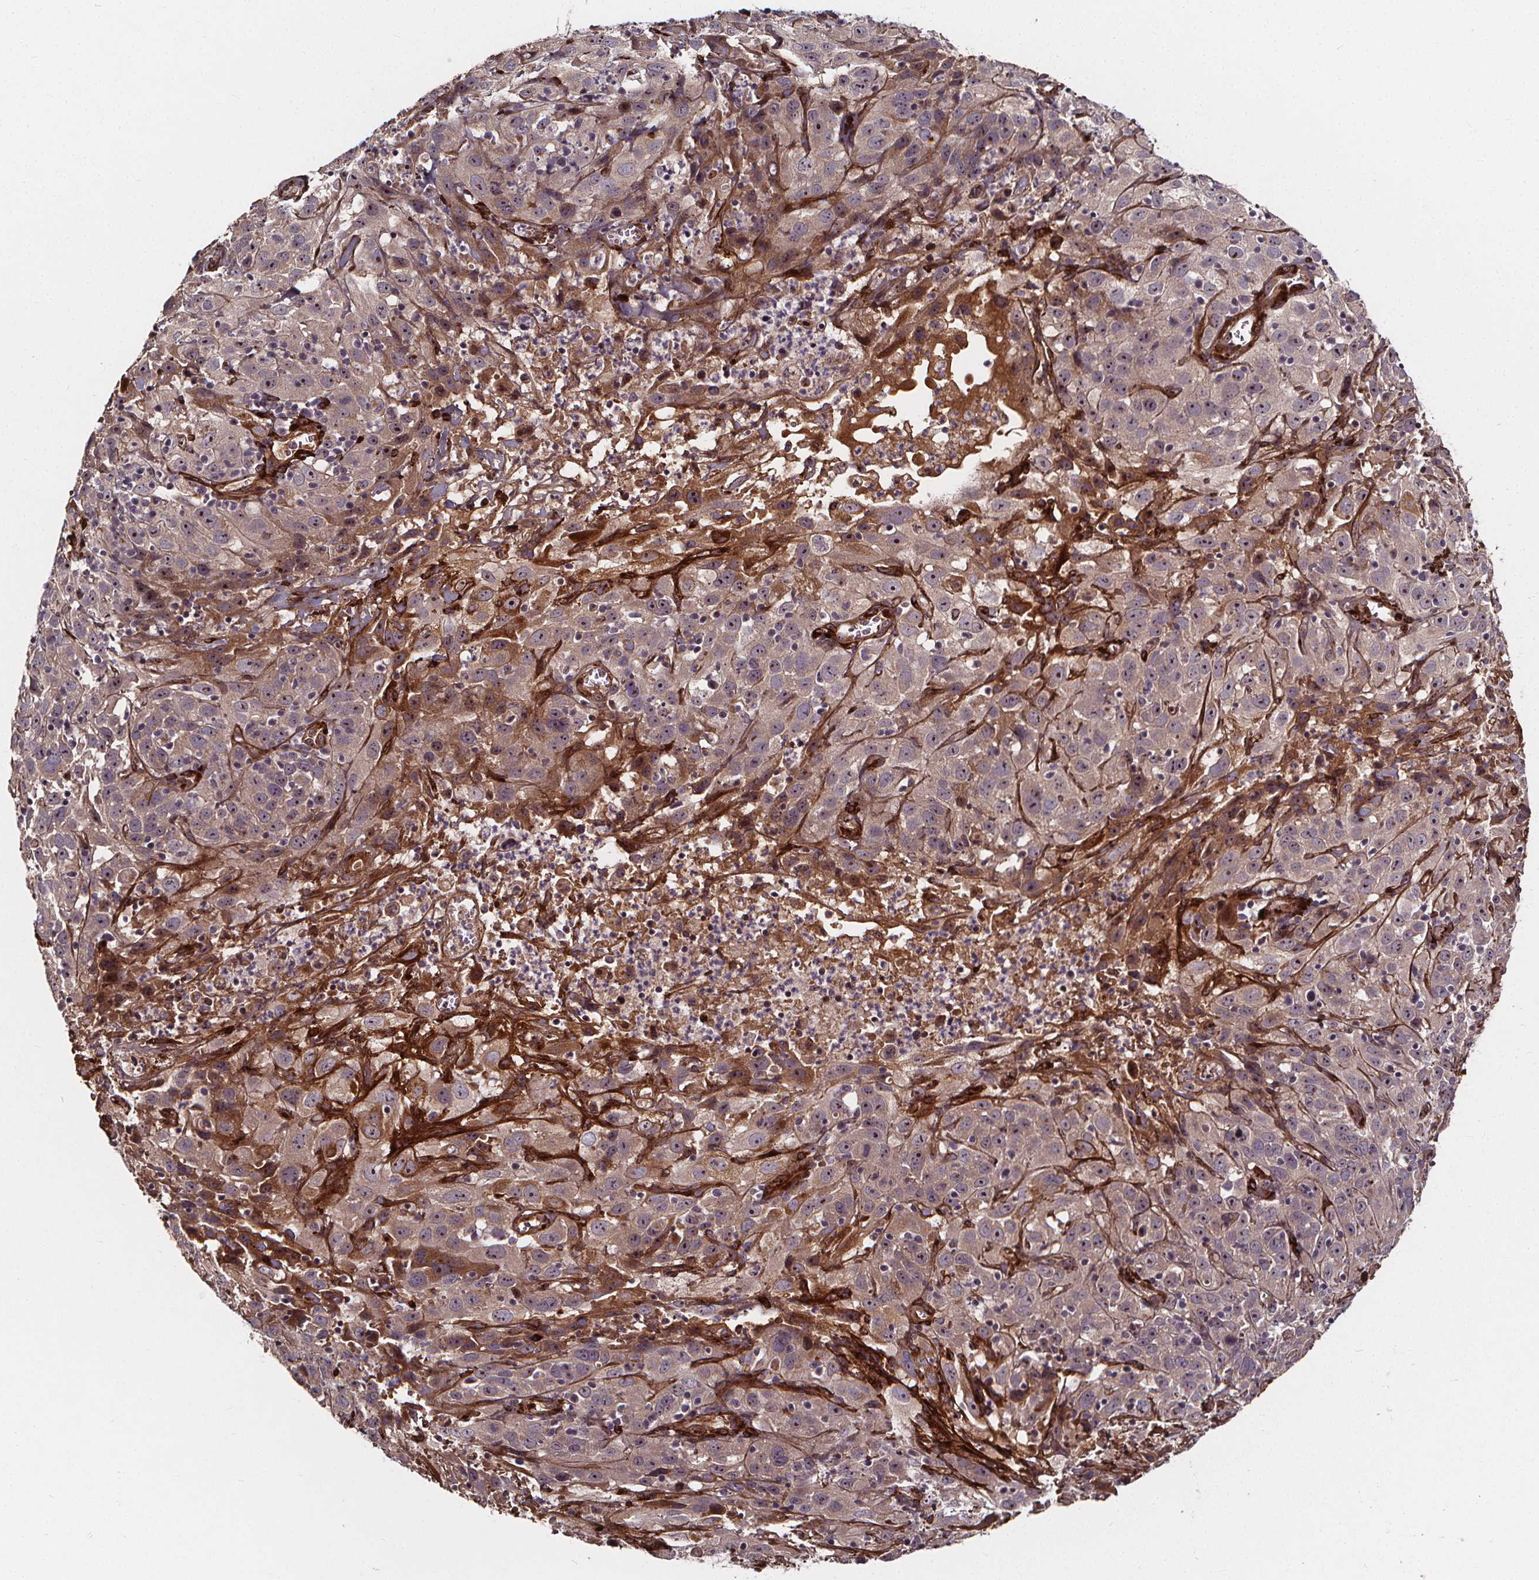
{"staining": {"intensity": "moderate", "quantity": "<25%", "location": "cytoplasmic/membranous"}, "tissue": "cervical cancer", "cell_type": "Tumor cells", "image_type": "cancer", "snomed": [{"axis": "morphology", "description": "Squamous cell carcinoma, NOS"}, {"axis": "topography", "description": "Cervix"}], "caption": "Immunohistochemistry image of neoplastic tissue: human cervical squamous cell carcinoma stained using IHC reveals low levels of moderate protein expression localized specifically in the cytoplasmic/membranous of tumor cells, appearing as a cytoplasmic/membranous brown color.", "gene": "AEBP1", "patient": {"sex": "female", "age": 32}}